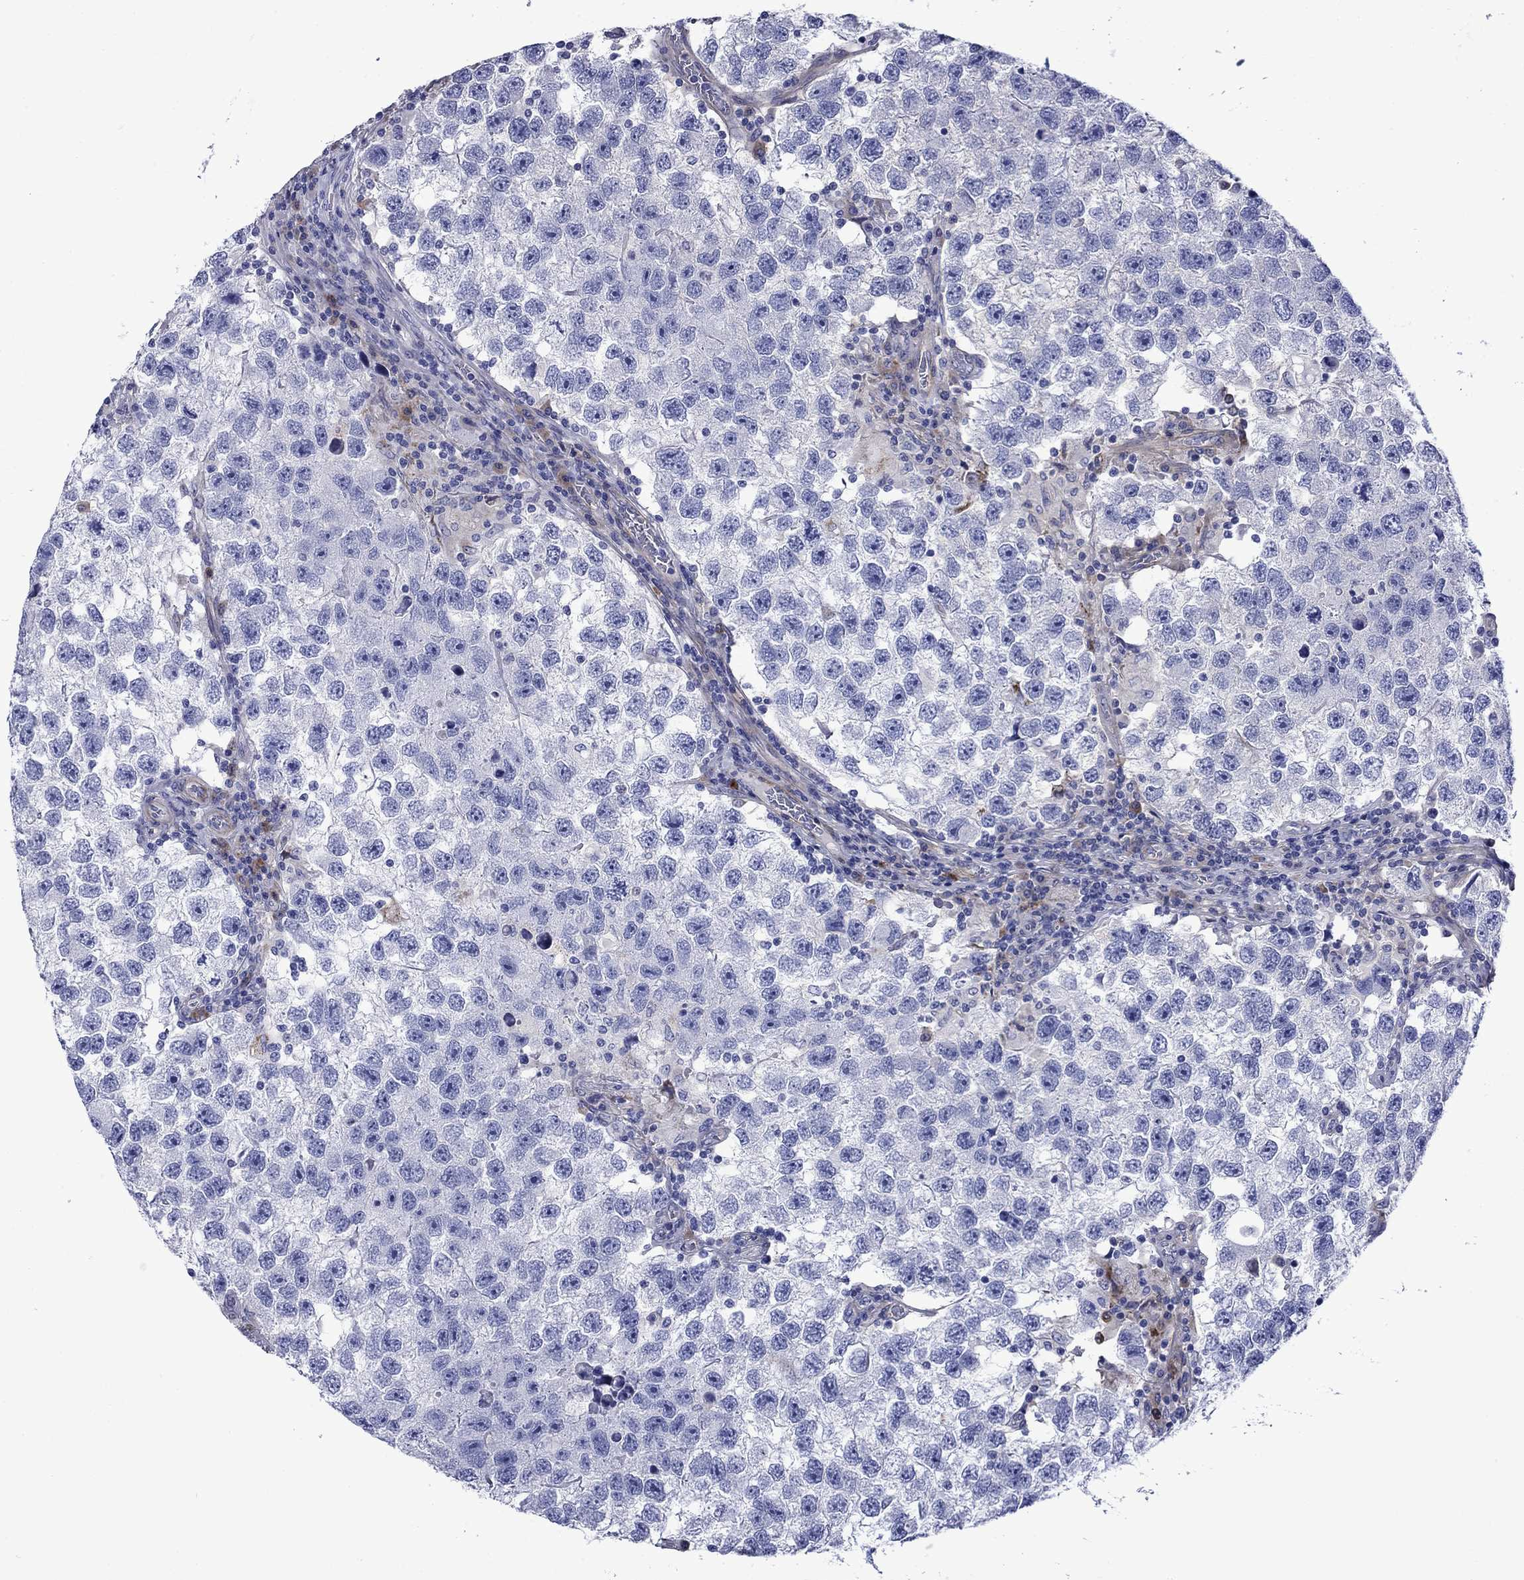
{"staining": {"intensity": "negative", "quantity": "none", "location": "none"}, "tissue": "testis cancer", "cell_type": "Tumor cells", "image_type": "cancer", "snomed": [{"axis": "morphology", "description": "Seminoma, NOS"}, {"axis": "topography", "description": "Testis"}], "caption": "IHC image of testis cancer stained for a protein (brown), which exhibits no expression in tumor cells.", "gene": "HSPG2", "patient": {"sex": "male", "age": 26}}